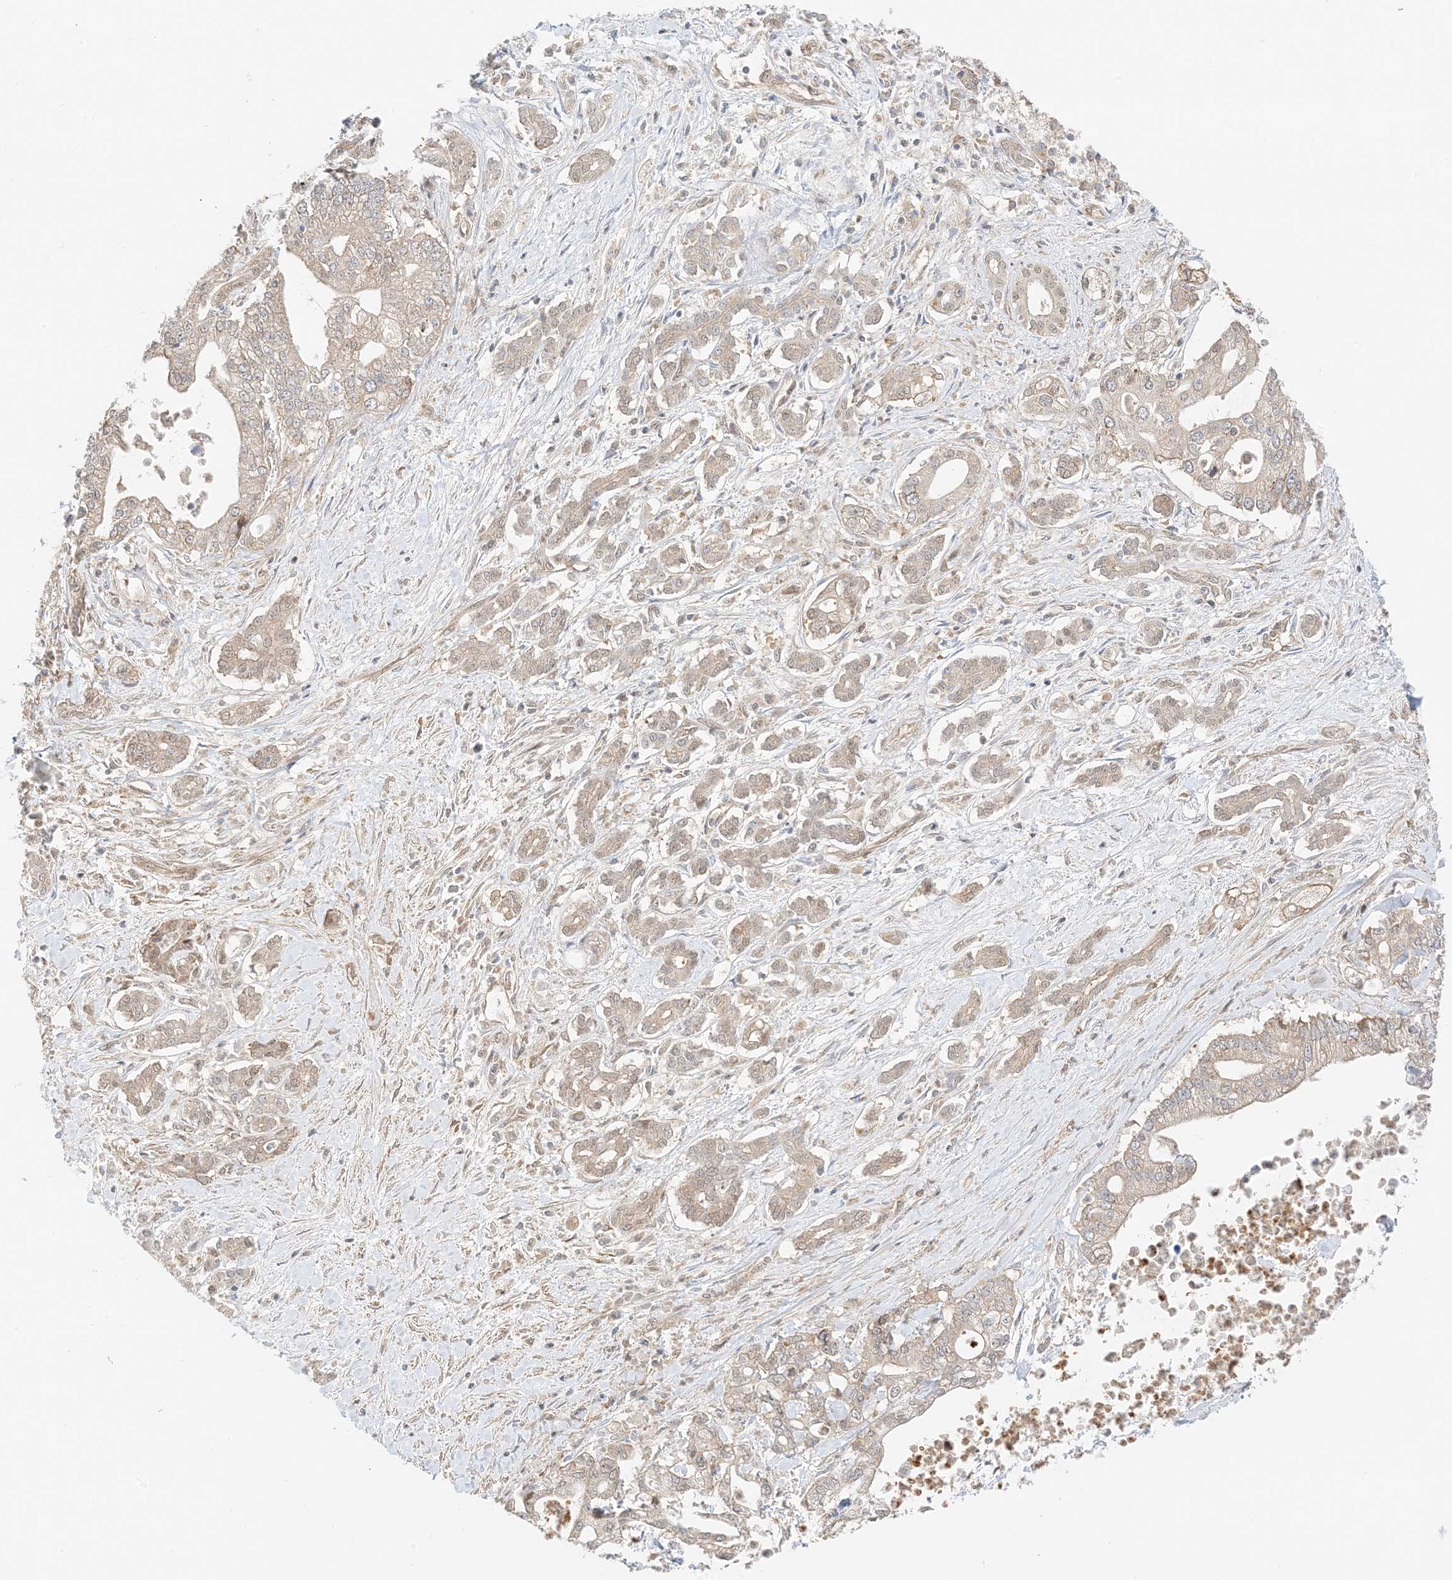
{"staining": {"intensity": "negative", "quantity": "none", "location": "none"}, "tissue": "pancreatic cancer", "cell_type": "Tumor cells", "image_type": "cancer", "snomed": [{"axis": "morphology", "description": "Adenocarcinoma, NOS"}, {"axis": "topography", "description": "Pancreas"}], "caption": "The immunohistochemistry (IHC) histopathology image has no significant staining in tumor cells of pancreatic adenocarcinoma tissue. (IHC, brightfield microscopy, high magnification).", "gene": "UBAP2L", "patient": {"sex": "male", "age": 69}}